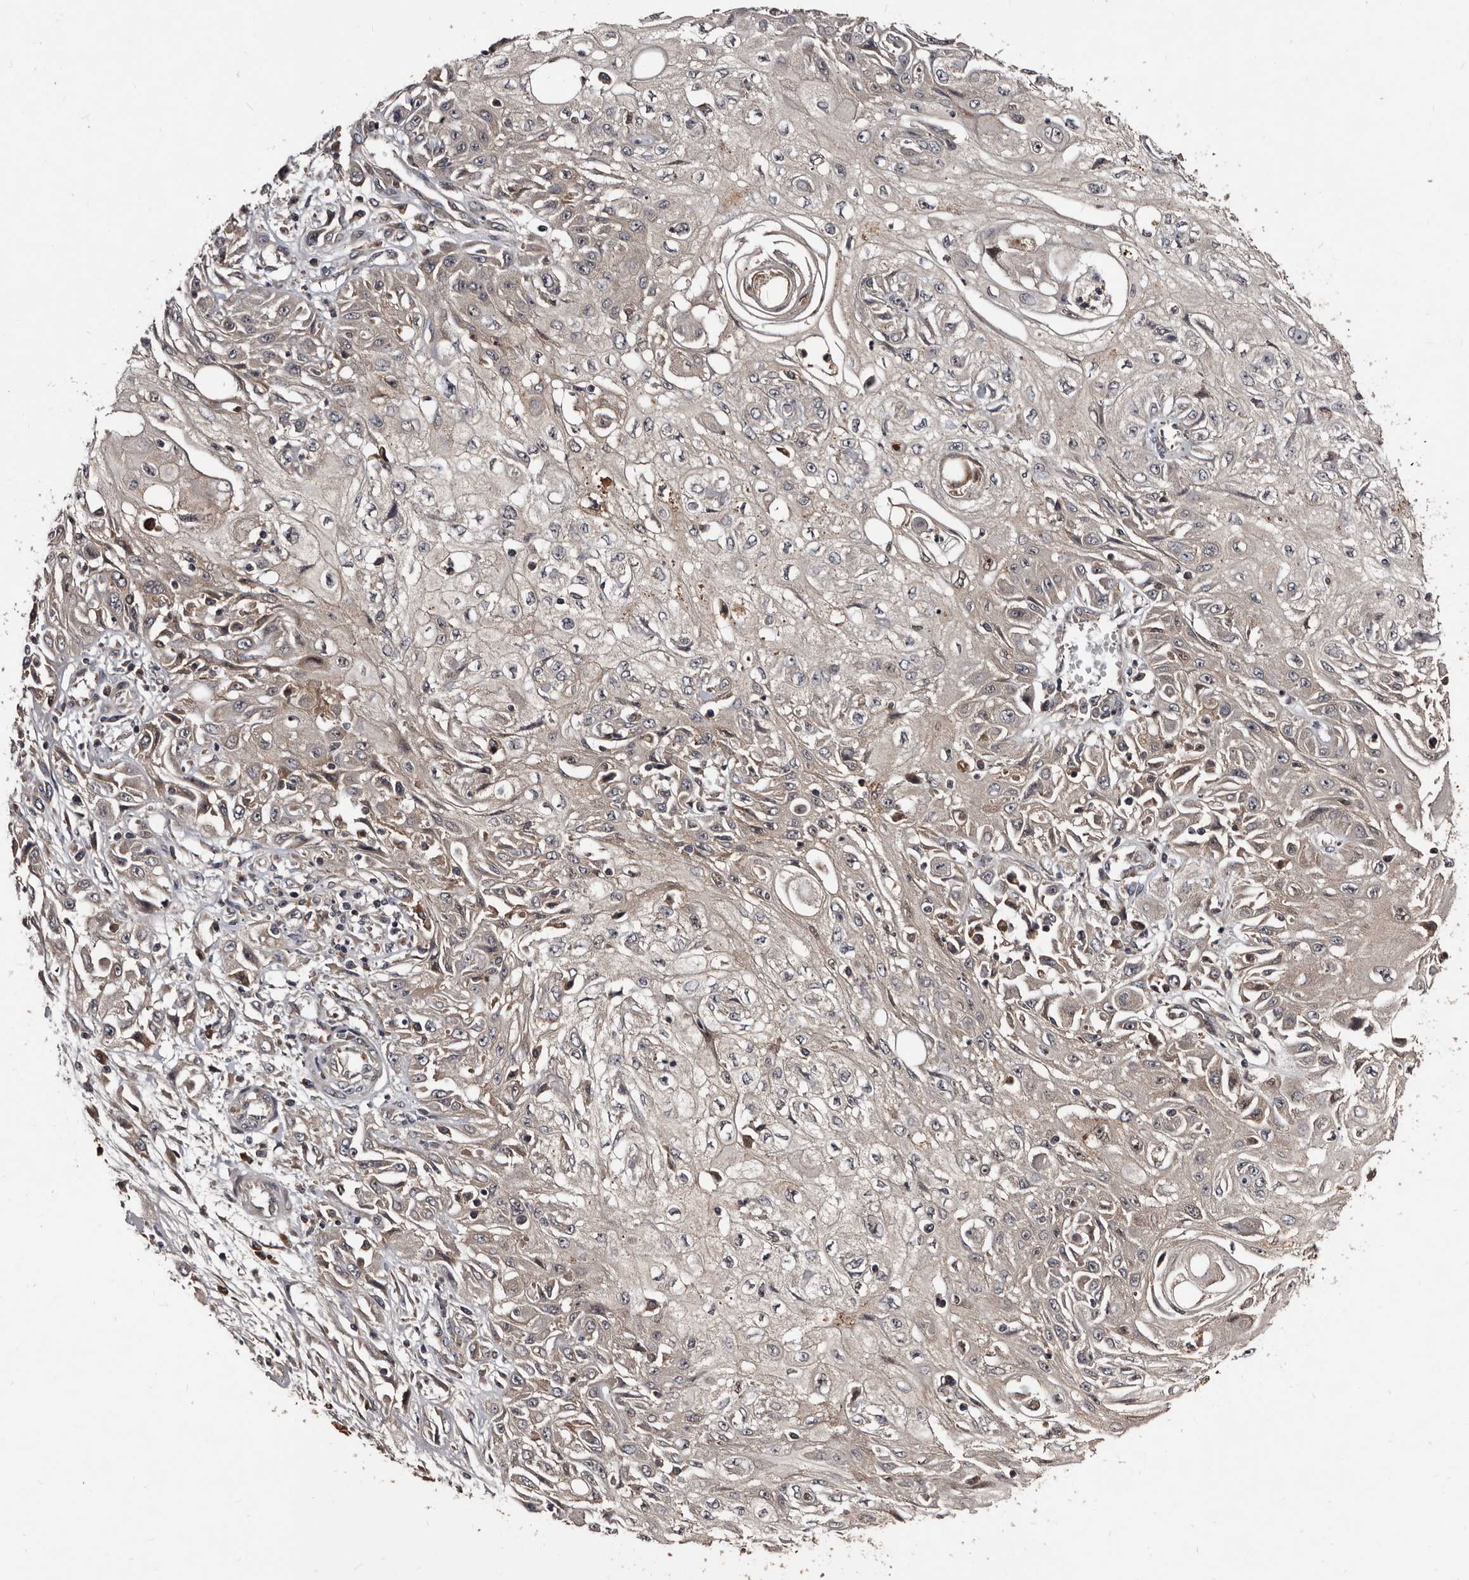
{"staining": {"intensity": "weak", "quantity": "<25%", "location": "cytoplasmic/membranous"}, "tissue": "skin cancer", "cell_type": "Tumor cells", "image_type": "cancer", "snomed": [{"axis": "morphology", "description": "Squamous cell carcinoma, NOS"}, {"axis": "morphology", "description": "Squamous cell carcinoma, metastatic, NOS"}, {"axis": "topography", "description": "Skin"}, {"axis": "topography", "description": "Lymph node"}], "caption": "Image shows no significant protein expression in tumor cells of skin metastatic squamous cell carcinoma. Brightfield microscopy of immunohistochemistry stained with DAB (3,3'-diaminobenzidine) (brown) and hematoxylin (blue), captured at high magnification.", "gene": "PMVK", "patient": {"sex": "male", "age": 75}}